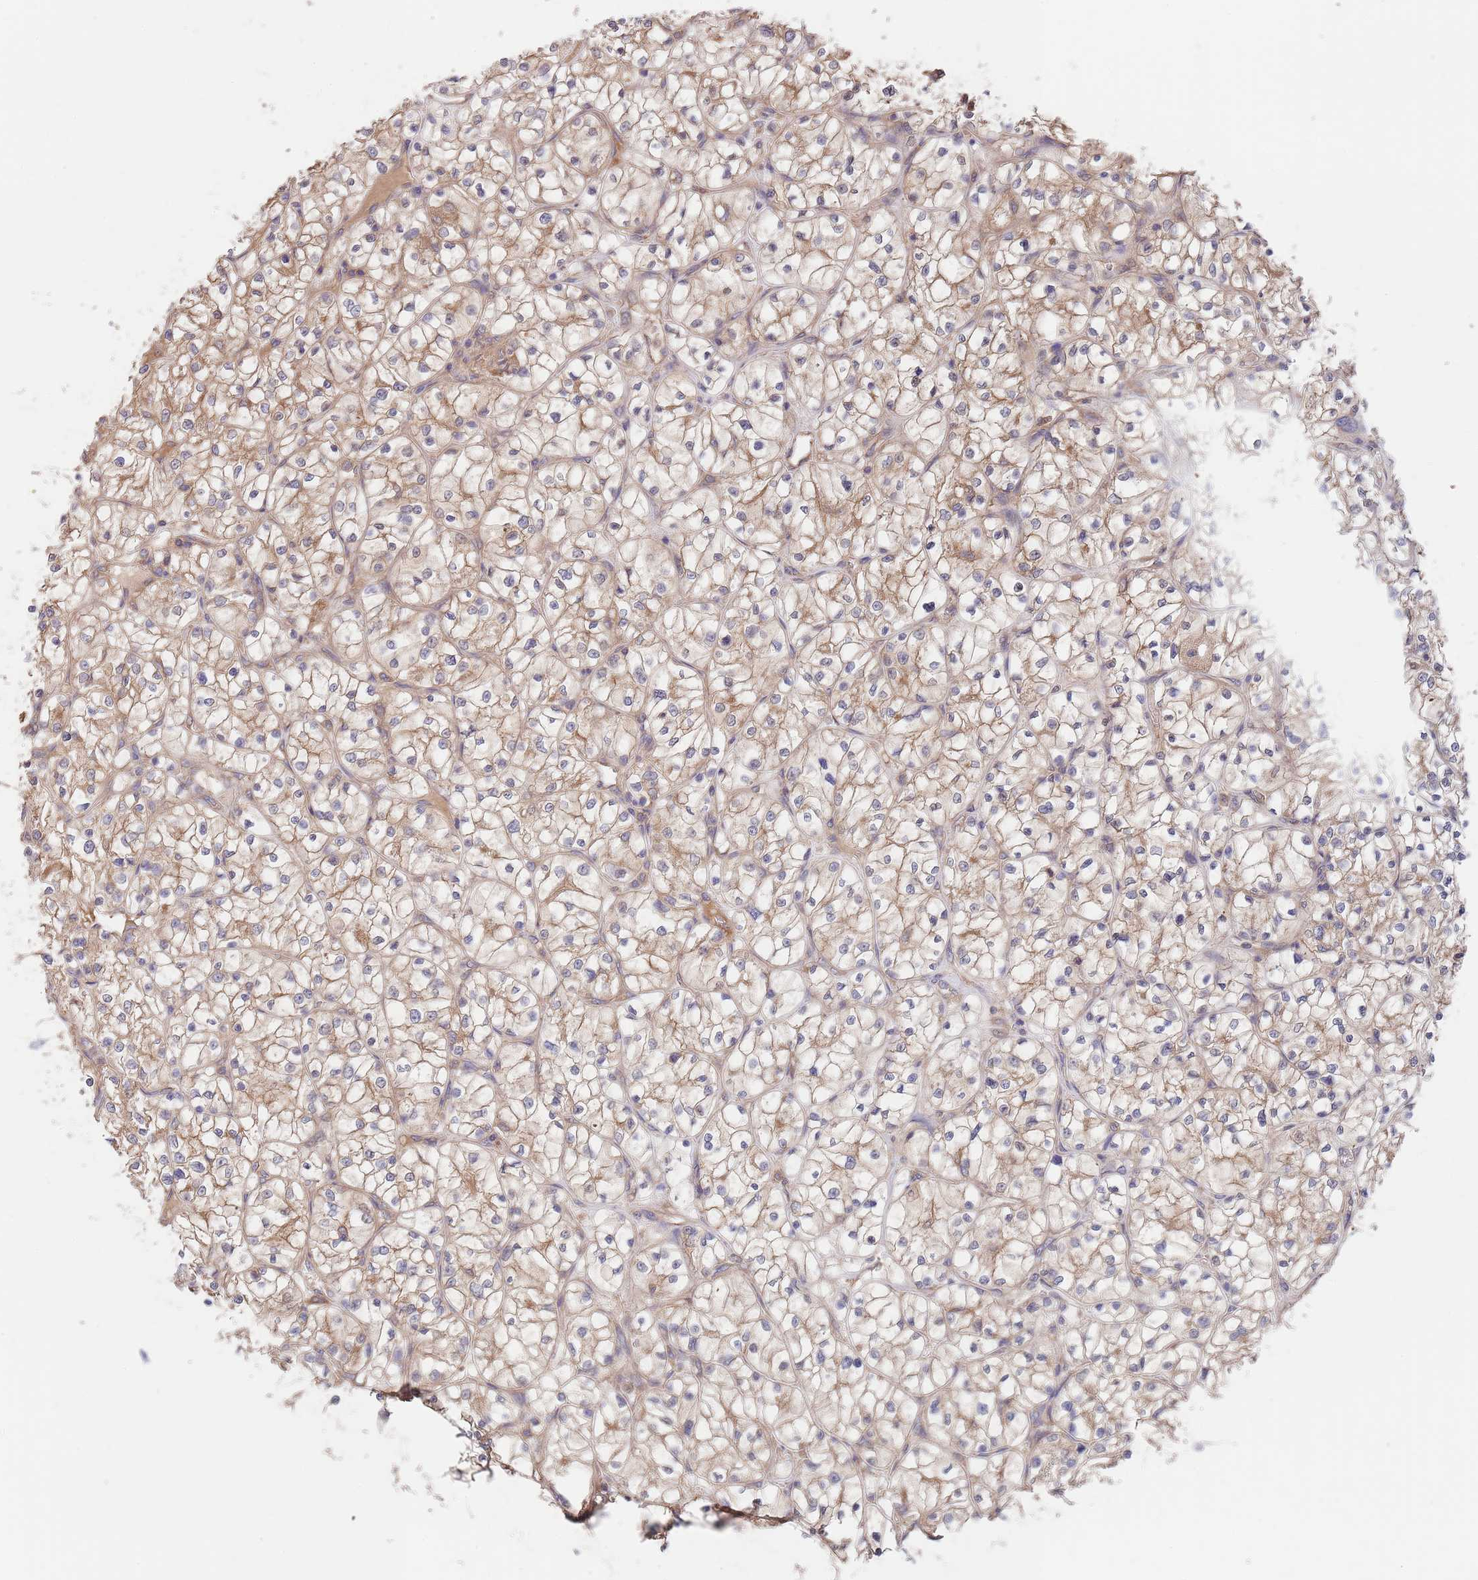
{"staining": {"intensity": "moderate", "quantity": ">75%", "location": "cytoplasmic/membranous"}, "tissue": "renal cancer", "cell_type": "Tumor cells", "image_type": "cancer", "snomed": [{"axis": "morphology", "description": "Adenocarcinoma, NOS"}, {"axis": "topography", "description": "Kidney"}], "caption": "Human adenocarcinoma (renal) stained for a protein (brown) displays moderate cytoplasmic/membranous positive positivity in approximately >75% of tumor cells.", "gene": "EIF3F", "patient": {"sex": "female", "age": 64}}